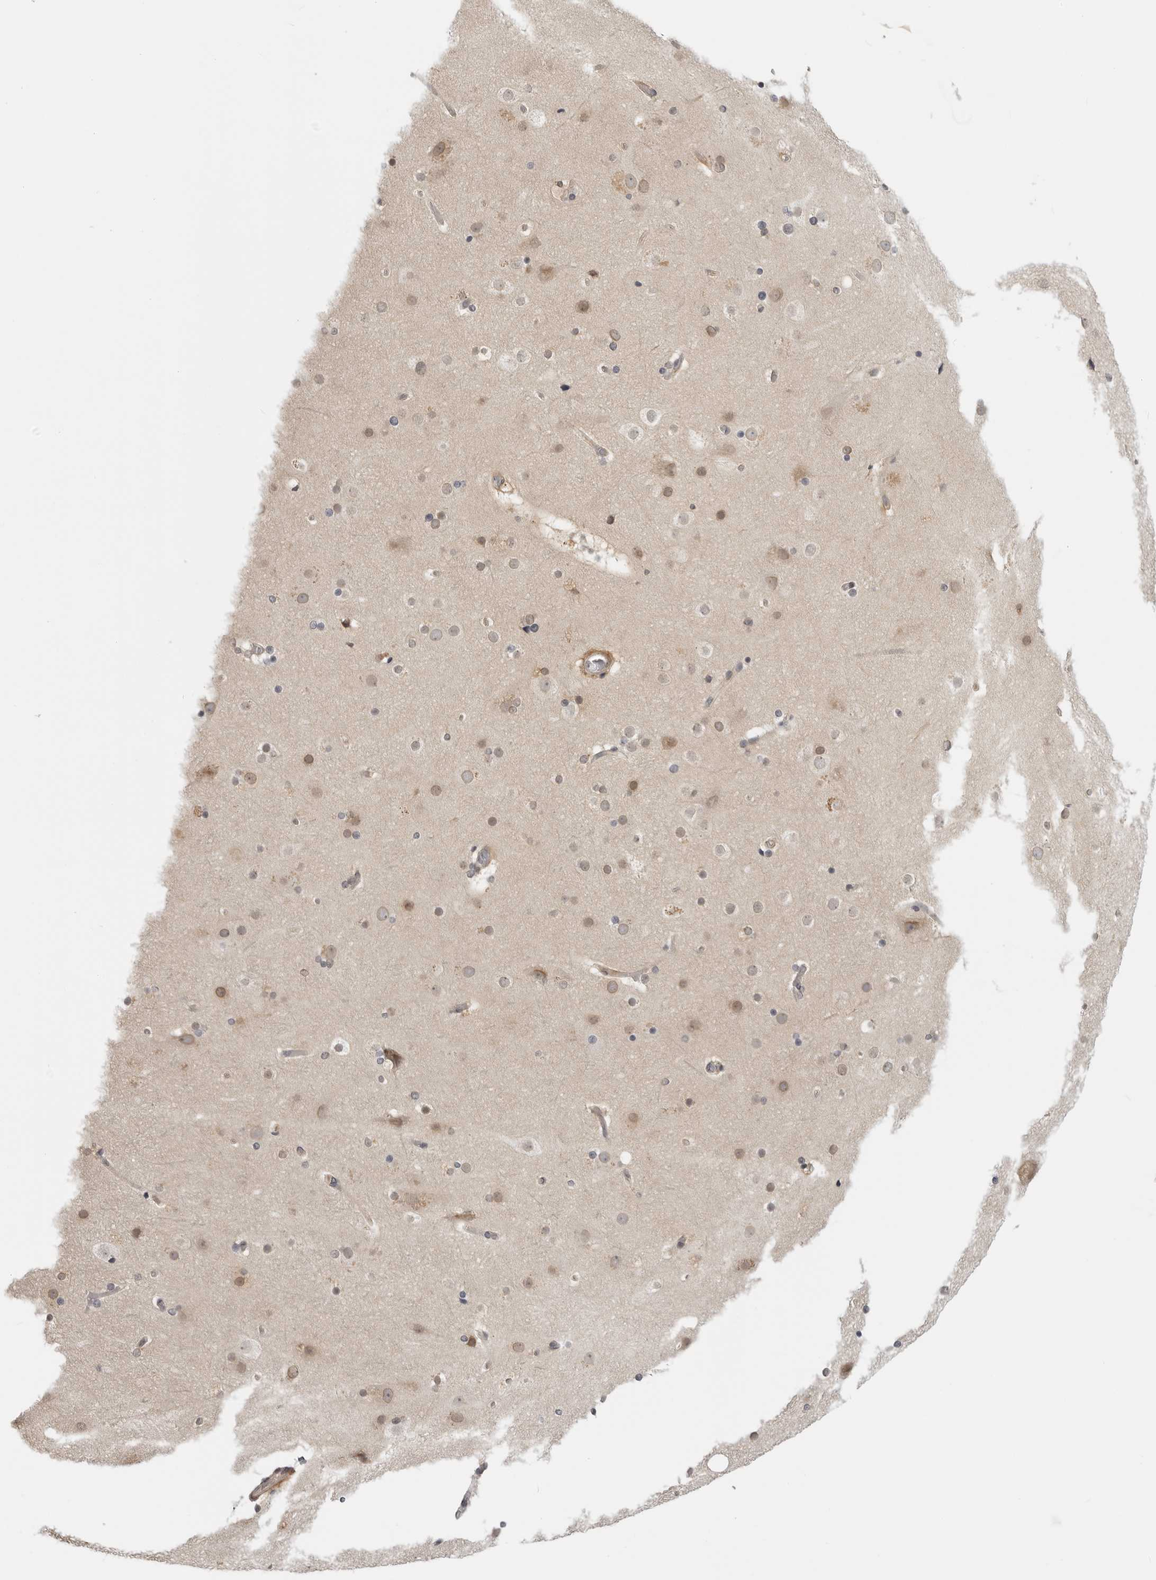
{"staining": {"intensity": "weak", "quantity": "<25%", "location": "cytoplasmic/membranous"}, "tissue": "cerebral cortex", "cell_type": "Endothelial cells", "image_type": "normal", "snomed": [{"axis": "morphology", "description": "Normal tissue, NOS"}, {"axis": "topography", "description": "Cerebral cortex"}], "caption": "This is an IHC micrograph of normal human cerebral cortex. There is no positivity in endothelial cells.", "gene": "CTIF", "patient": {"sex": "male", "age": 57}}